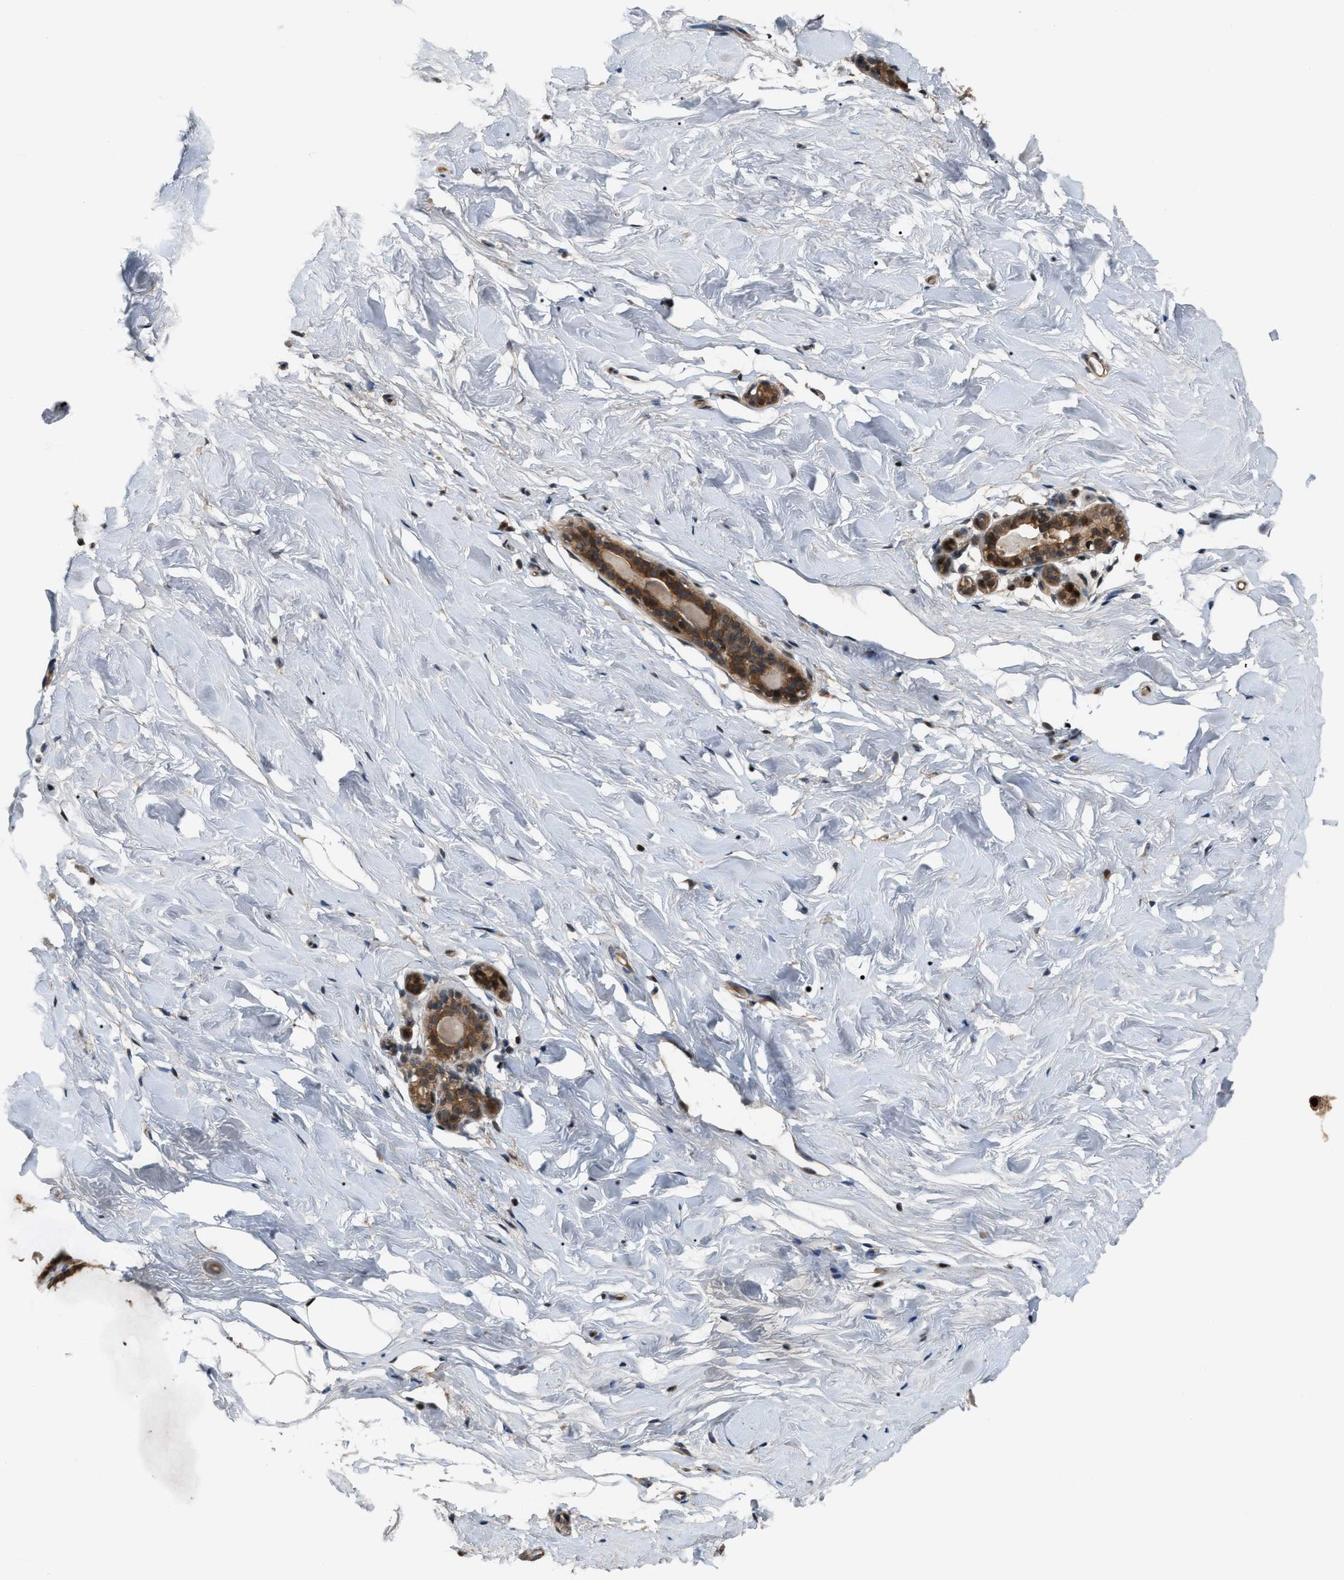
{"staining": {"intensity": "weak", "quantity": "<25%", "location": "cytoplasmic/membranous"}, "tissue": "breast", "cell_type": "Adipocytes", "image_type": "normal", "snomed": [{"axis": "morphology", "description": "Normal tissue, NOS"}, {"axis": "topography", "description": "Breast"}], "caption": "The image exhibits no staining of adipocytes in normal breast.", "gene": "RFFL", "patient": {"sex": "female", "age": 62}}